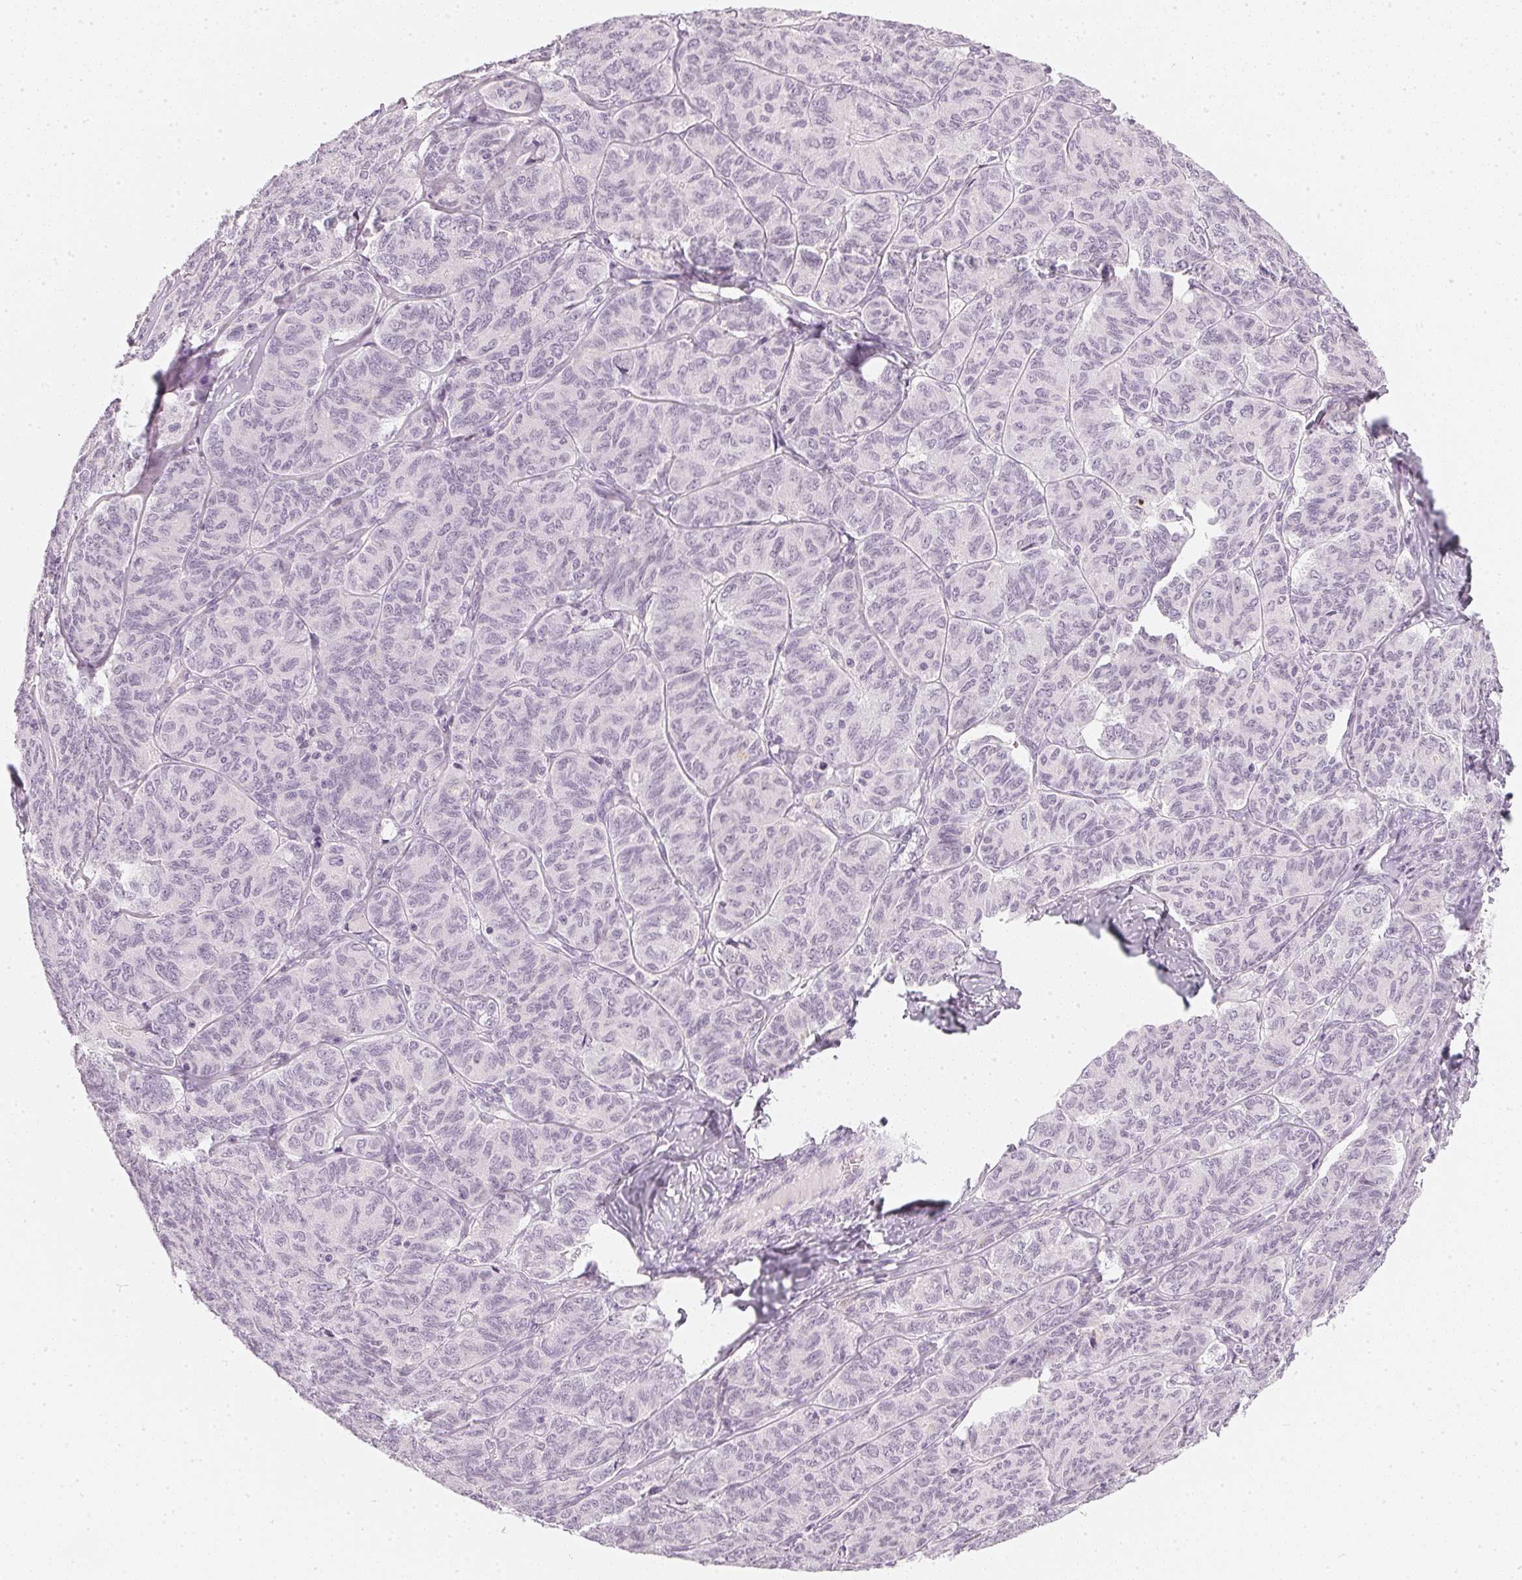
{"staining": {"intensity": "negative", "quantity": "none", "location": "none"}, "tissue": "ovarian cancer", "cell_type": "Tumor cells", "image_type": "cancer", "snomed": [{"axis": "morphology", "description": "Carcinoma, endometroid"}, {"axis": "topography", "description": "Ovary"}], "caption": "Immunohistochemistry histopathology image of neoplastic tissue: human endometroid carcinoma (ovarian) stained with DAB (3,3'-diaminobenzidine) shows no significant protein staining in tumor cells.", "gene": "CHST4", "patient": {"sex": "female", "age": 80}}